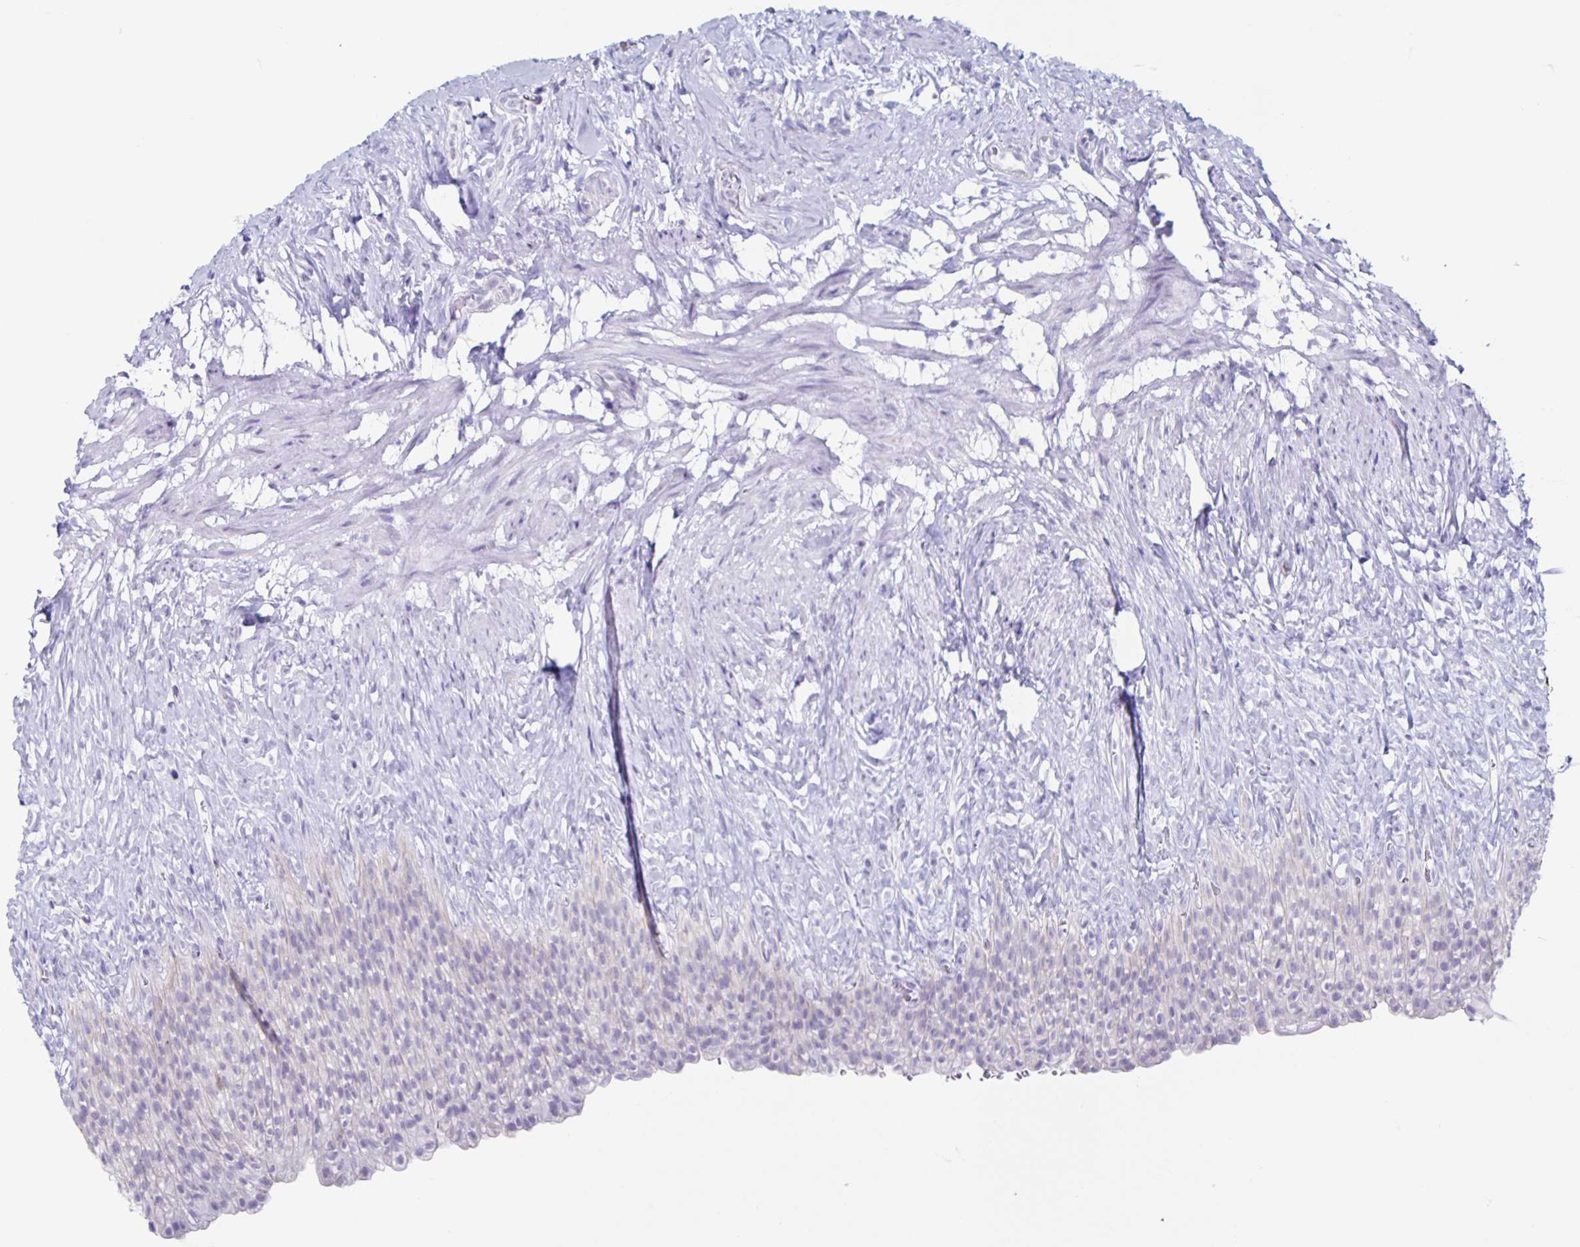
{"staining": {"intensity": "negative", "quantity": "none", "location": "none"}, "tissue": "urinary bladder", "cell_type": "Urothelial cells", "image_type": "normal", "snomed": [{"axis": "morphology", "description": "Normal tissue, NOS"}, {"axis": "topography", "description": "Urinary bladder"}, {"axis": "topography", "description": "Prostate"}], "caption": "IHC histopathology image of benign urinary bladder: human urinary bladder stained with DAB demonstrates no significant protein positivity in urothelial cells.", "gene": "CT45A10", "patient": {"sex": "male", "age": 76}}